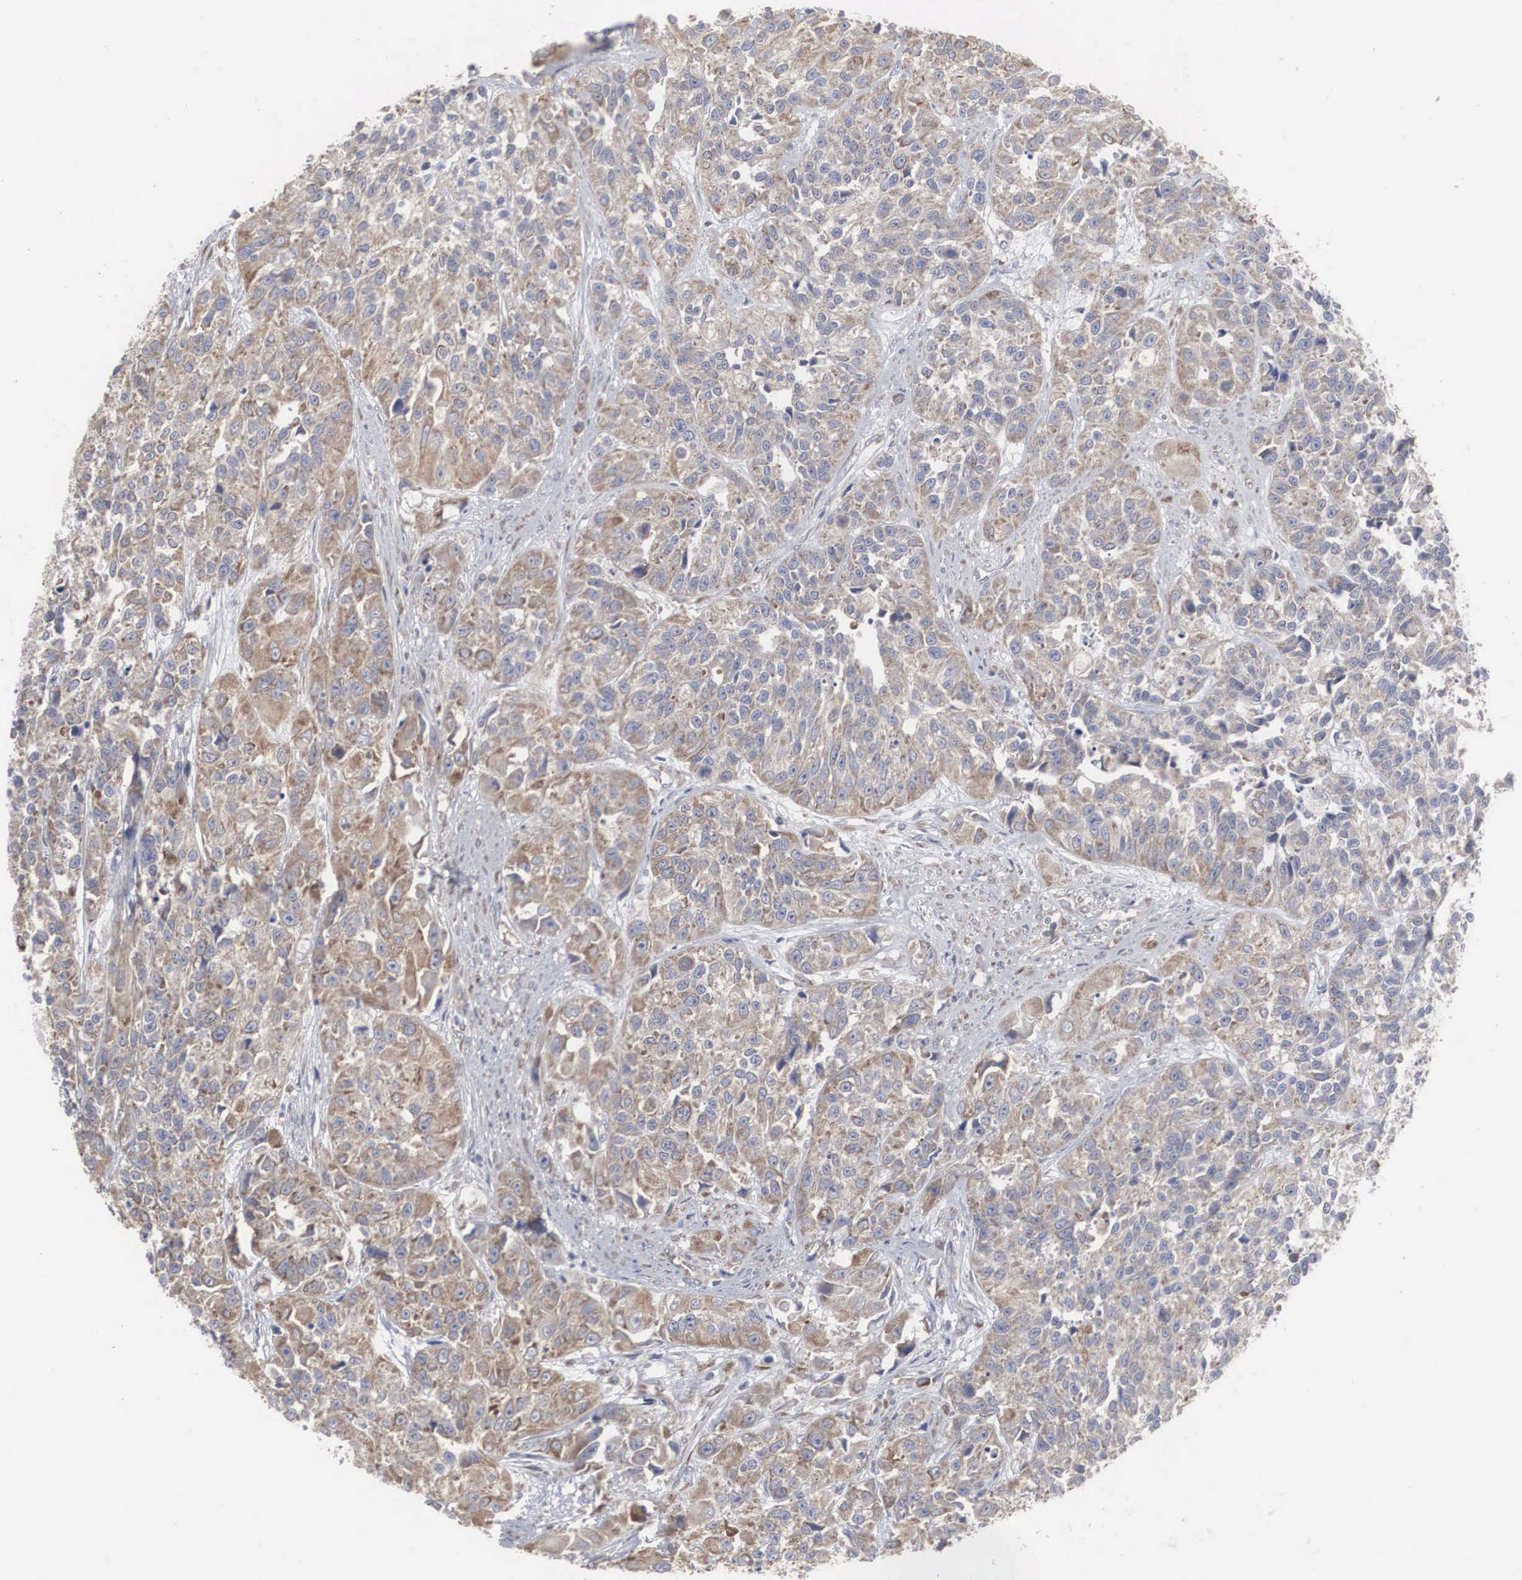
{"staining": {"intensity": "moderate", "quantity": ">75%", "location": "cytoplasmic/membranous"}, "tissue": "urothelial cancer", "cell_type": "Tumor cells", "image_type": "cancer", "snomed": [{"axis": "morphology", "description": "Urothelial carcinoma, High grade"}, {"axis": "topography", "description": "Urinary bladder"}], "caption": "Immunohistochemistry (IHC) (DAB (3,3'-diaminobenzidine)) staining of urothelial carcinoma (high-grade) displays moderate cytoplasmic/membranous protein positivity in approximately >75% of tumor cells. (brown staining indicates protein expression, while blue staining denotes nuclei).", "gene": "MIA2", "patient": {"sex": "female", "age": 81}}